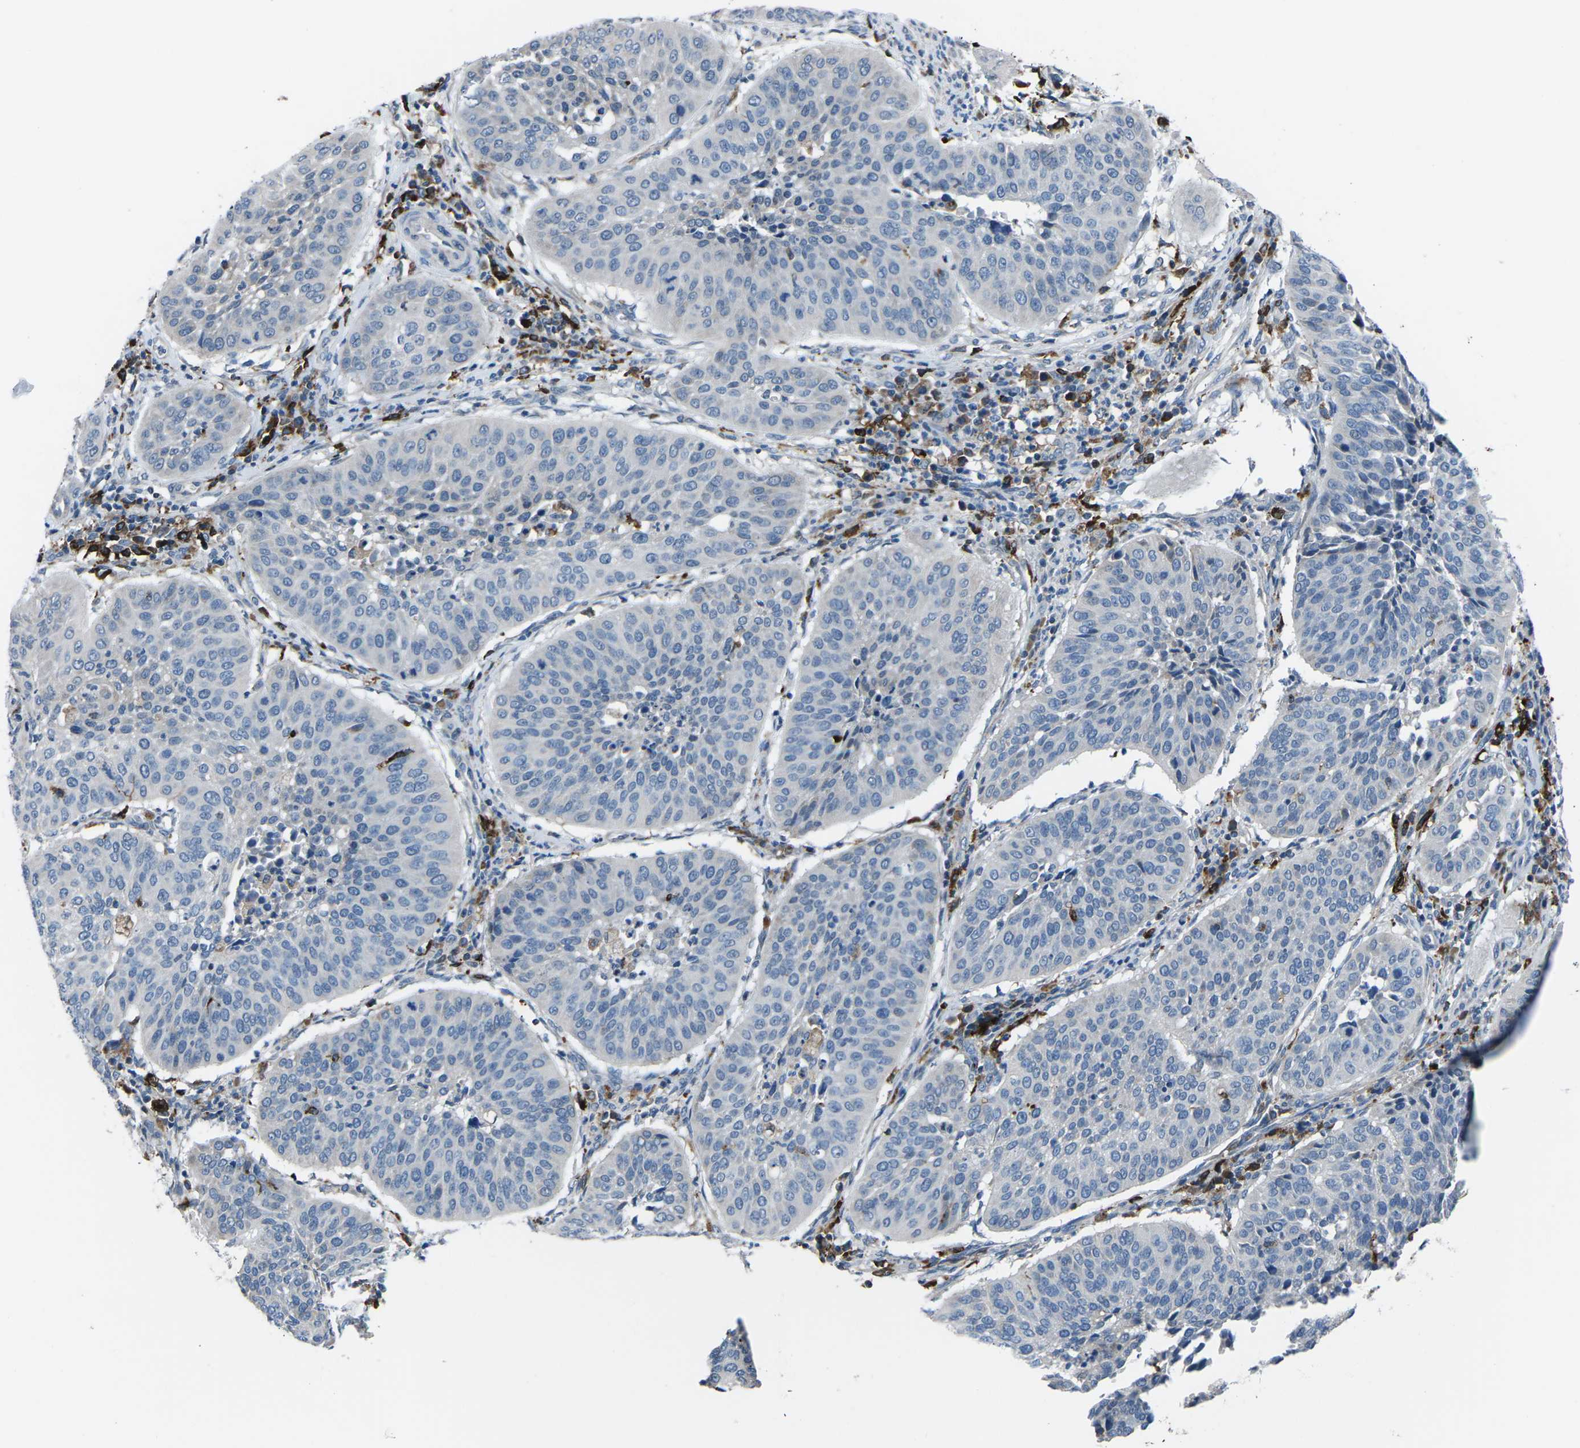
{"staining": {"intensity": "negative", "quantity": "none", "location": "none"}, "tissue": "cervical cancer", "cell_type": "Tumor cells", "image_type": "cancer", "snomed": [{"axis": "morphology", "description": "Normal tissue, NOS"}, {"axis": "morphology", "description": "Squamous cell carcinoma, NOS"}, {"axis": "topography", "description": "Cervix"}], "caption": "Immunohistochemical staining of human cervical cancer (squamous cell carcinoma) shows no significant expression in tumor cells.", "gene": "PTPN1", "patient": {"sex": "female", "age": 39}}